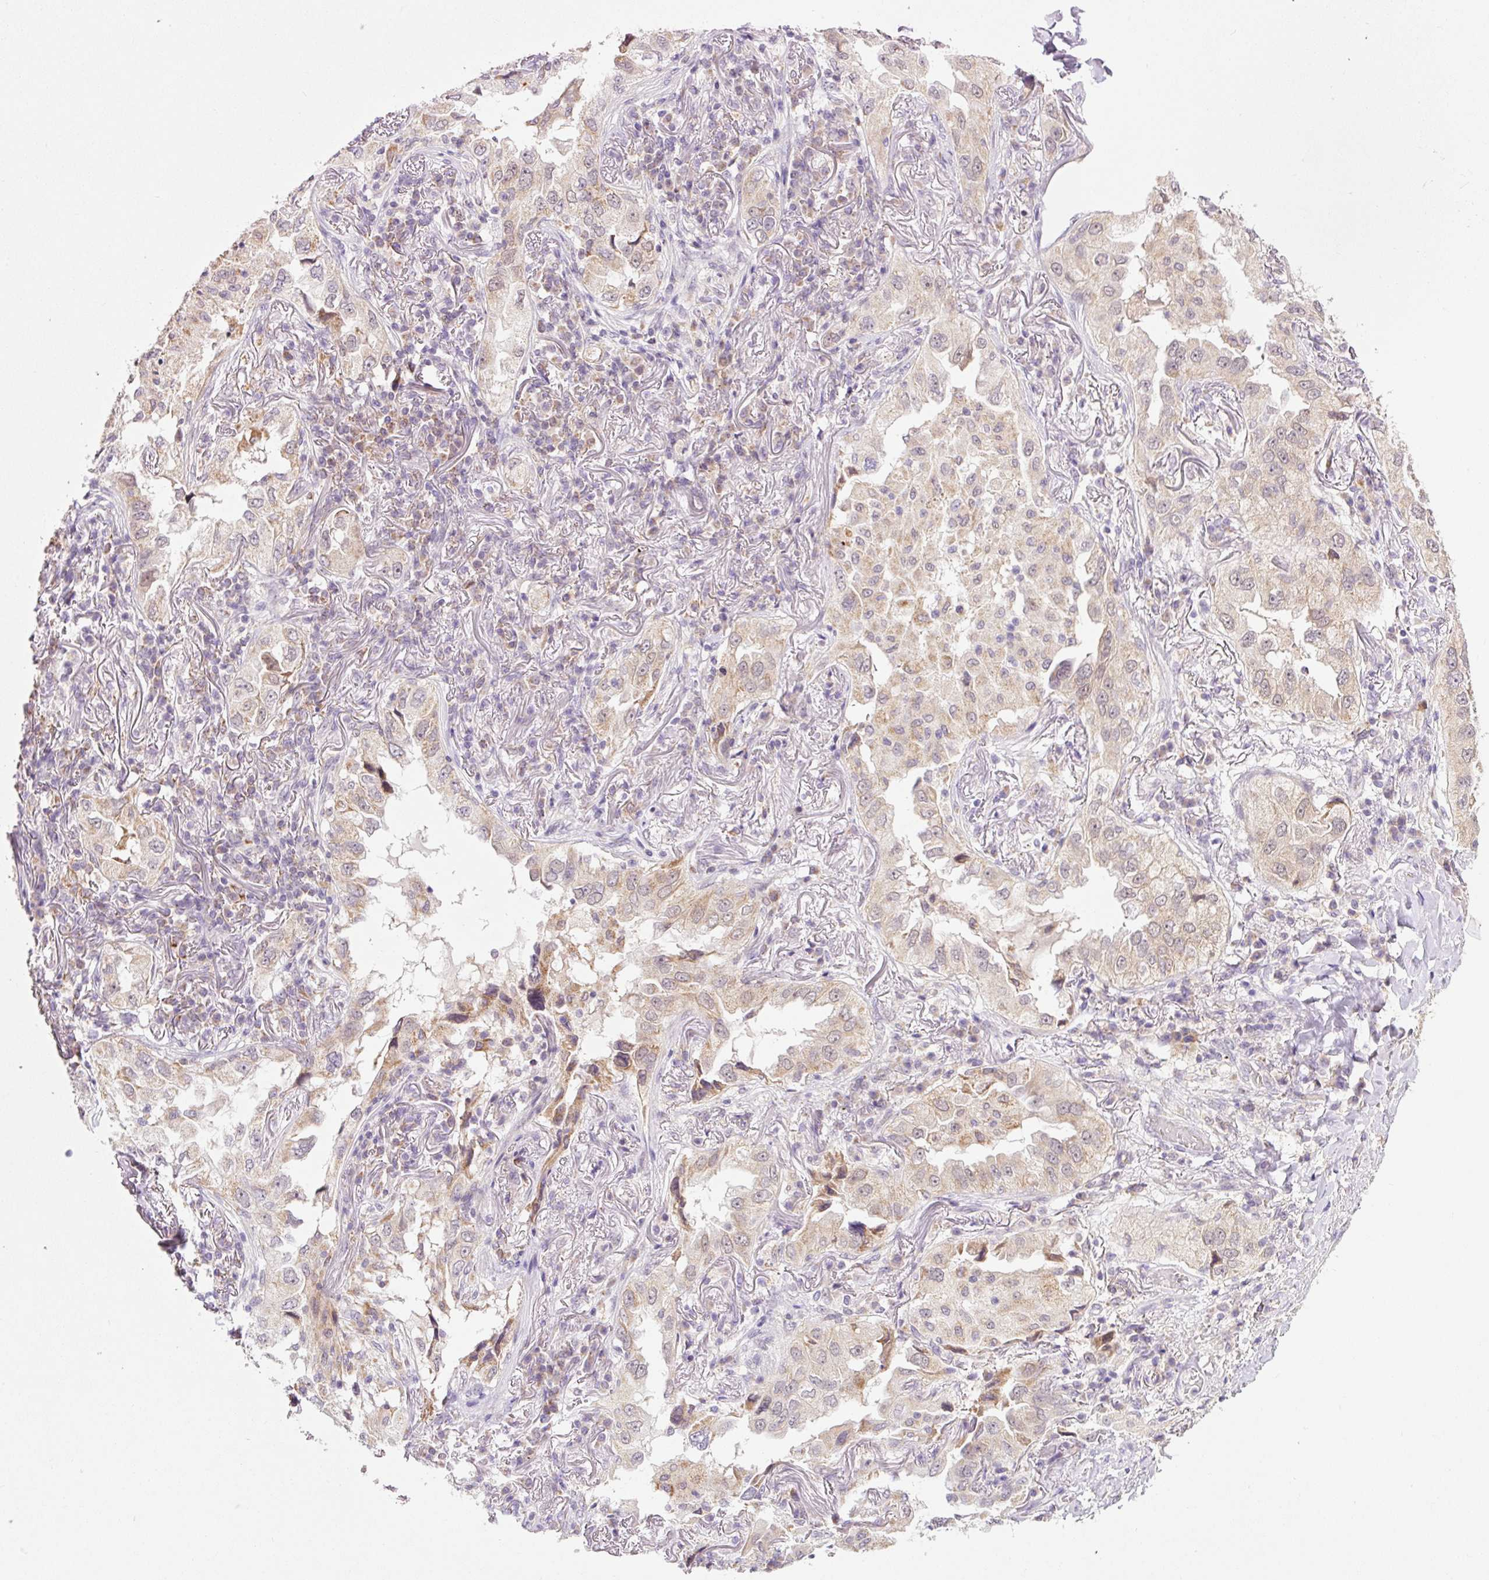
{"staining": {"intensity": "moderate", "quantity": "<25%", "location": "cytoplasmic/membranous"}, "tissue": "lung cancer", "cell_type": "Tumor cells", "image_type": "cancer", "snomed": [{"axis": "morphology", "description": "Adenocarcinoma, NOS"}, {"axis": "topography", "description": "Lung"}], "caption": "A micrograph of human lung cancer (adenocarcinoma) stained for a protein demonstrates moderate cytoplasmic/membranous brown staining in tumor cells.", "gene": "PCK2", "patient": {"sex": "female", "age": 69}}